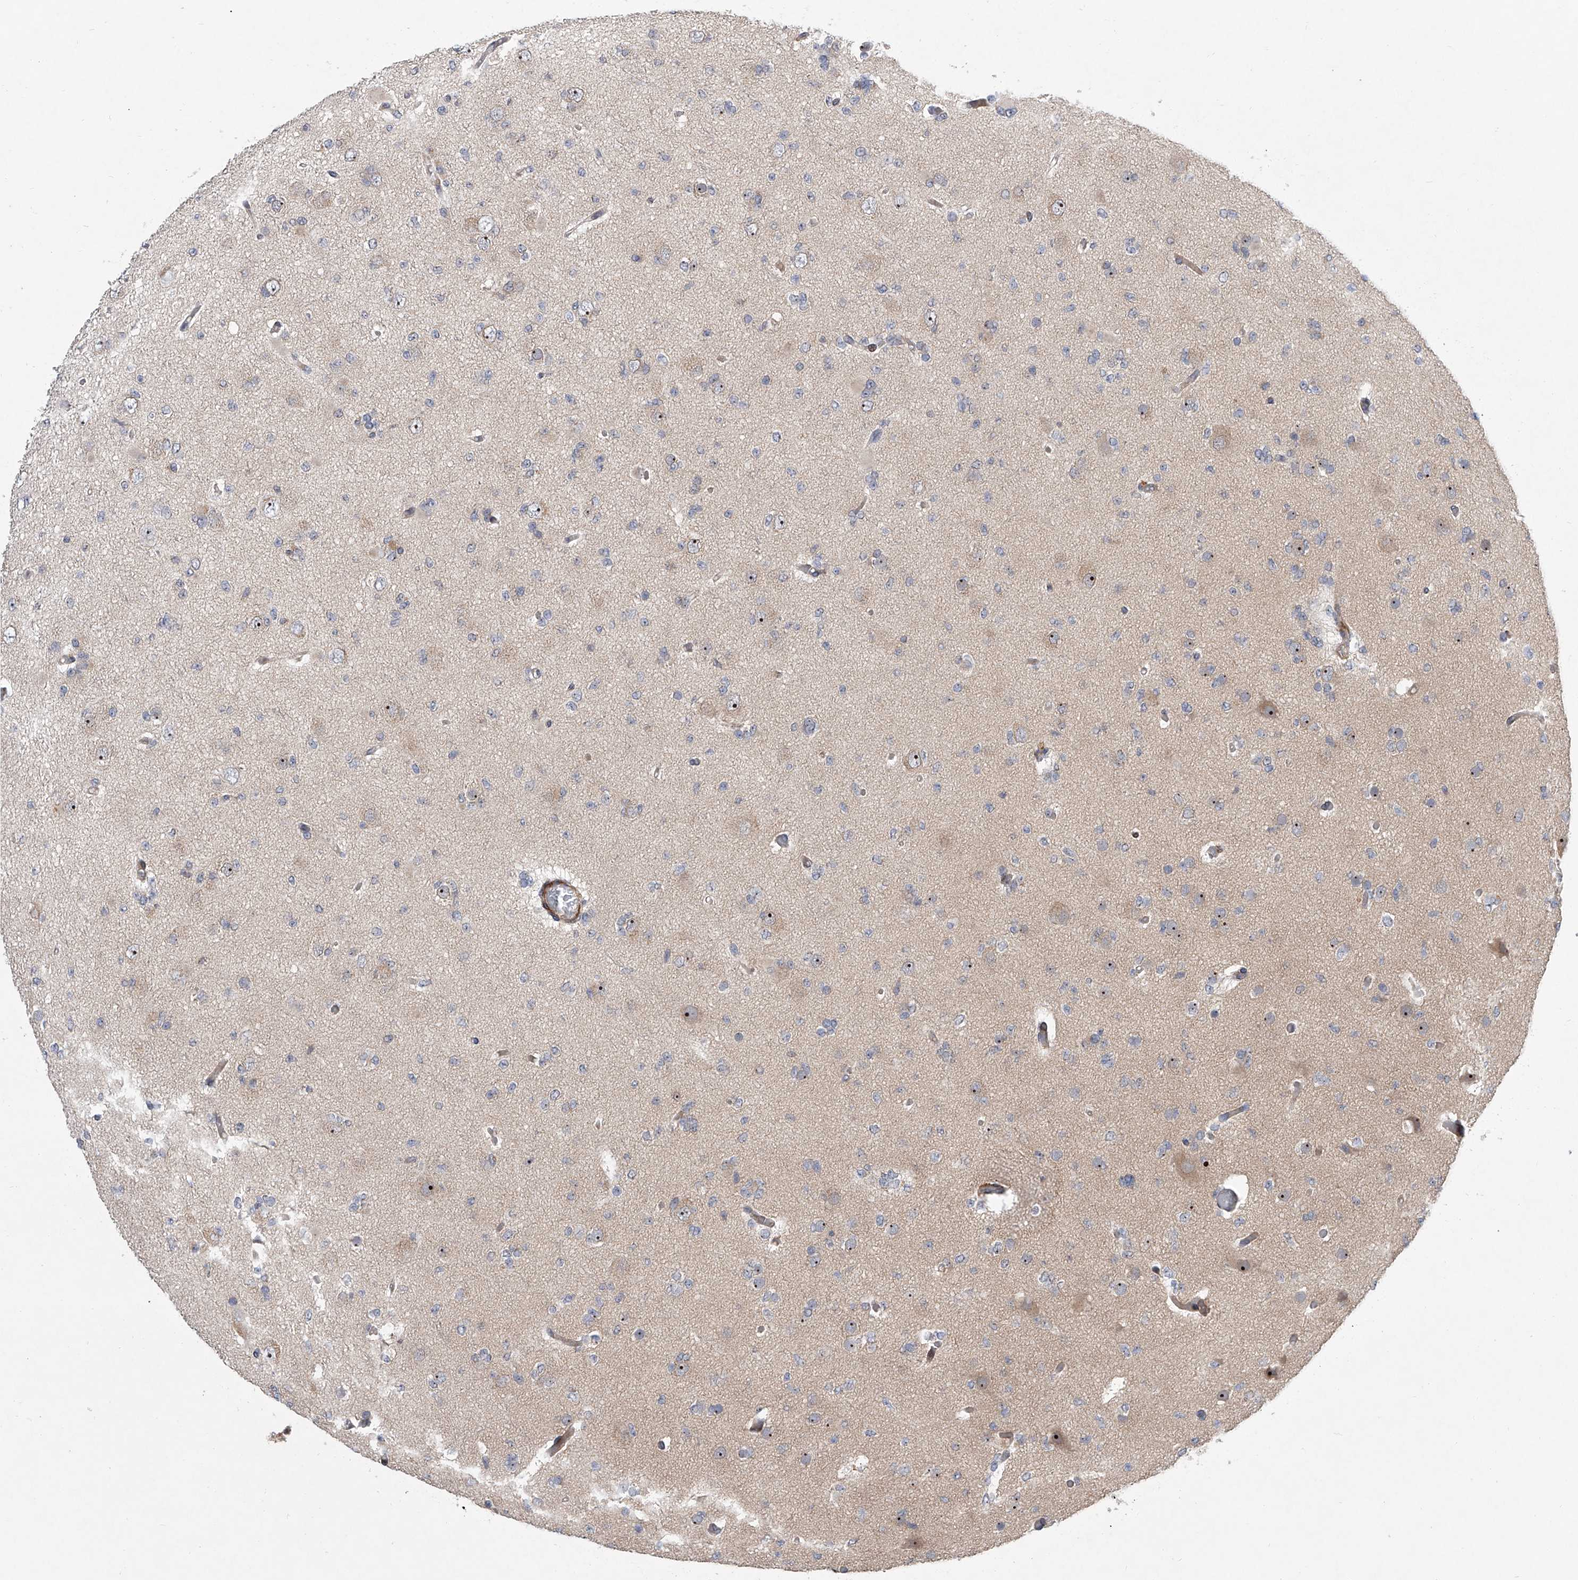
{"staining": {"intensity": "negative", "quantity": "none", "location": "none"}, "tissue": "glioma", "cell_type": "Tumor cells", "image_type": "cancer", "snomed": [{"axis": "morphology", "description": "Glioma, malignant, Low grade"}, {"axis": "topography", "description": "Brain"}], "caption": "This is an IHC histopathology image of human low-grade glioma (malignant). There is no positivity in tumor cells.", "gene": "DLGAP2", "patient": {"sex": "female", "age": 22}}